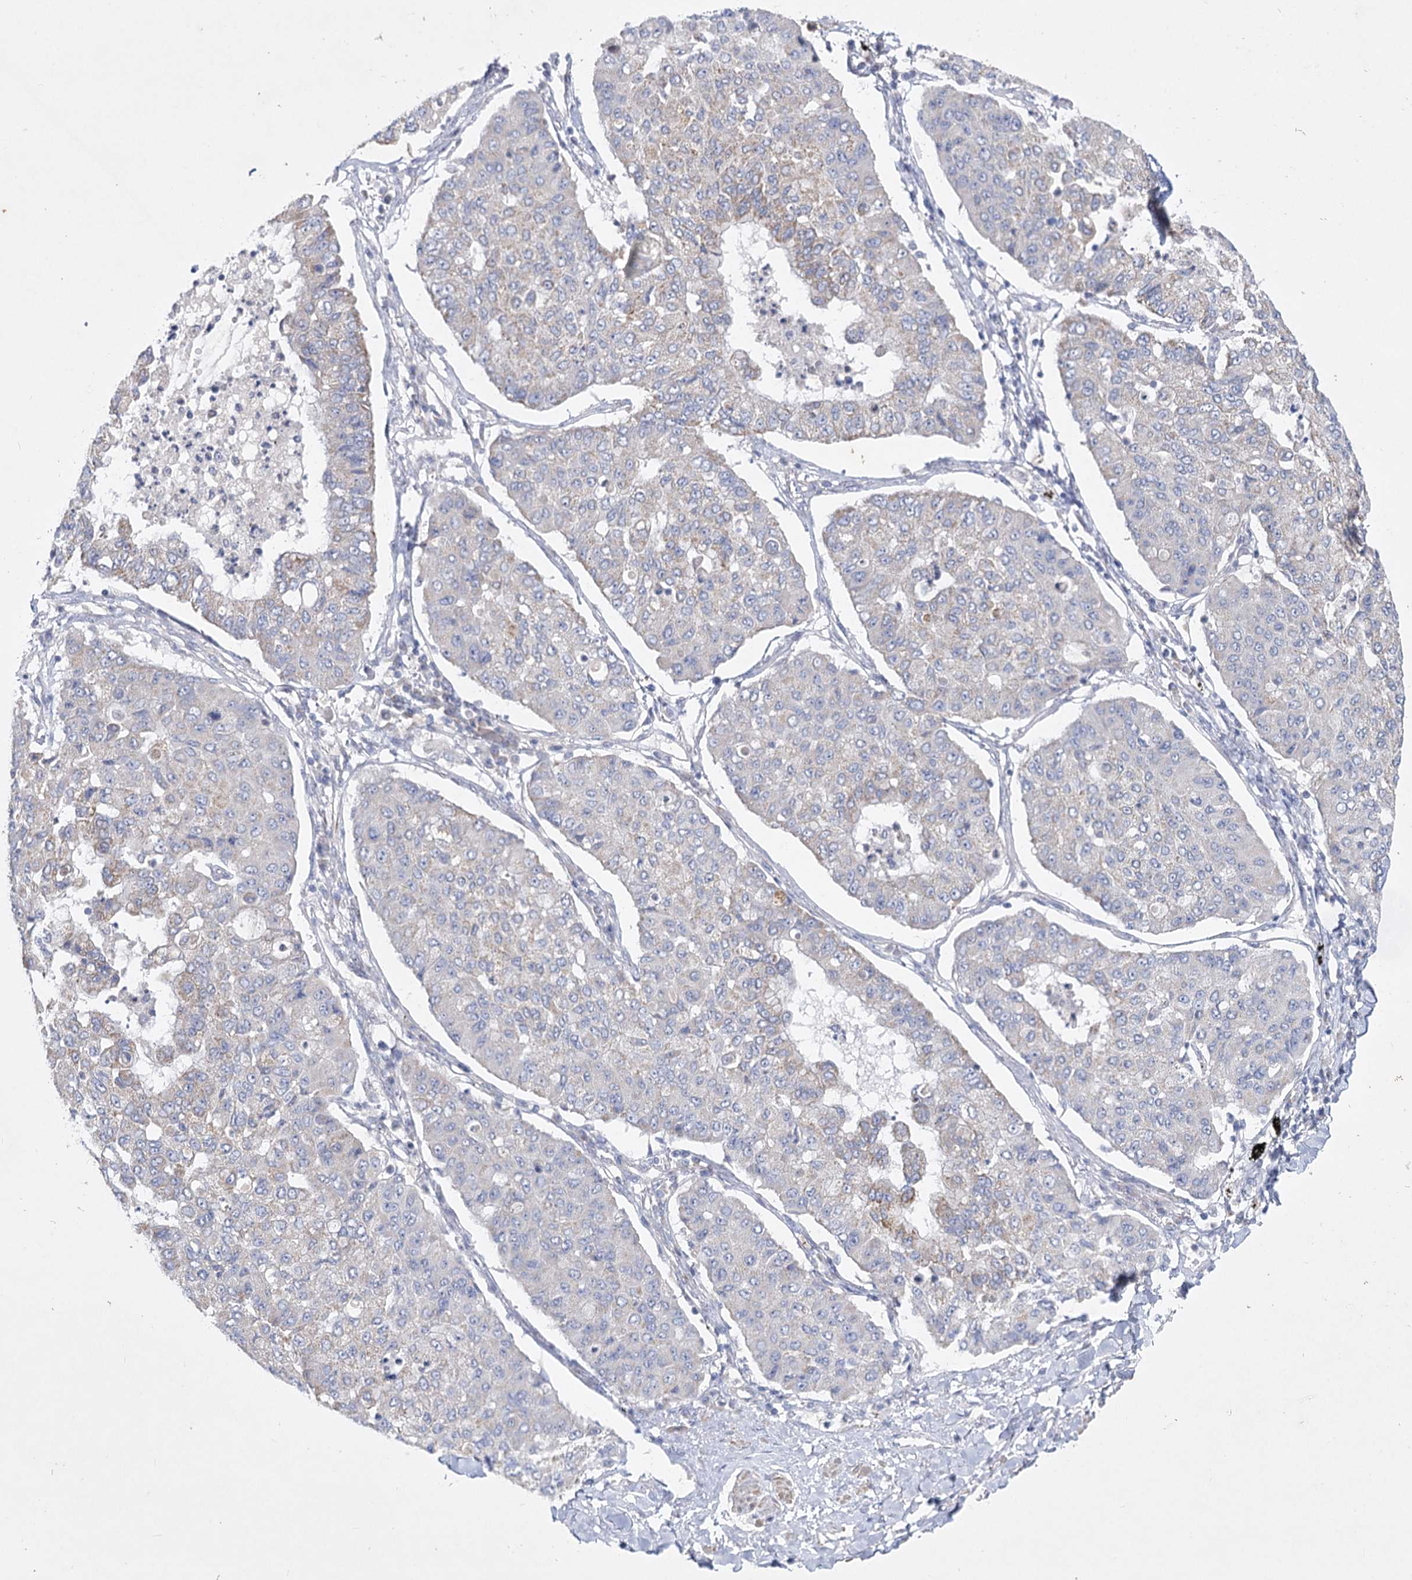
{"staining": {"intensity": "negative", "quantity": "none", "location": "none"}, "tissue": "lung cancer", "cell_type": "Tumor cells", "image_type": "cancer", "snomed": [{"axis": "morphology", "description": "Squamous cell carcinoma, NOS"}, {"axis": "topography", "description": "Lung"}], "caption": "Tumor cells are negative for protein expression in human lung cancer (squamous cell carcinoma).", "gene": "DHTKD1", "patient": {"sex": "male", "age": 74}}